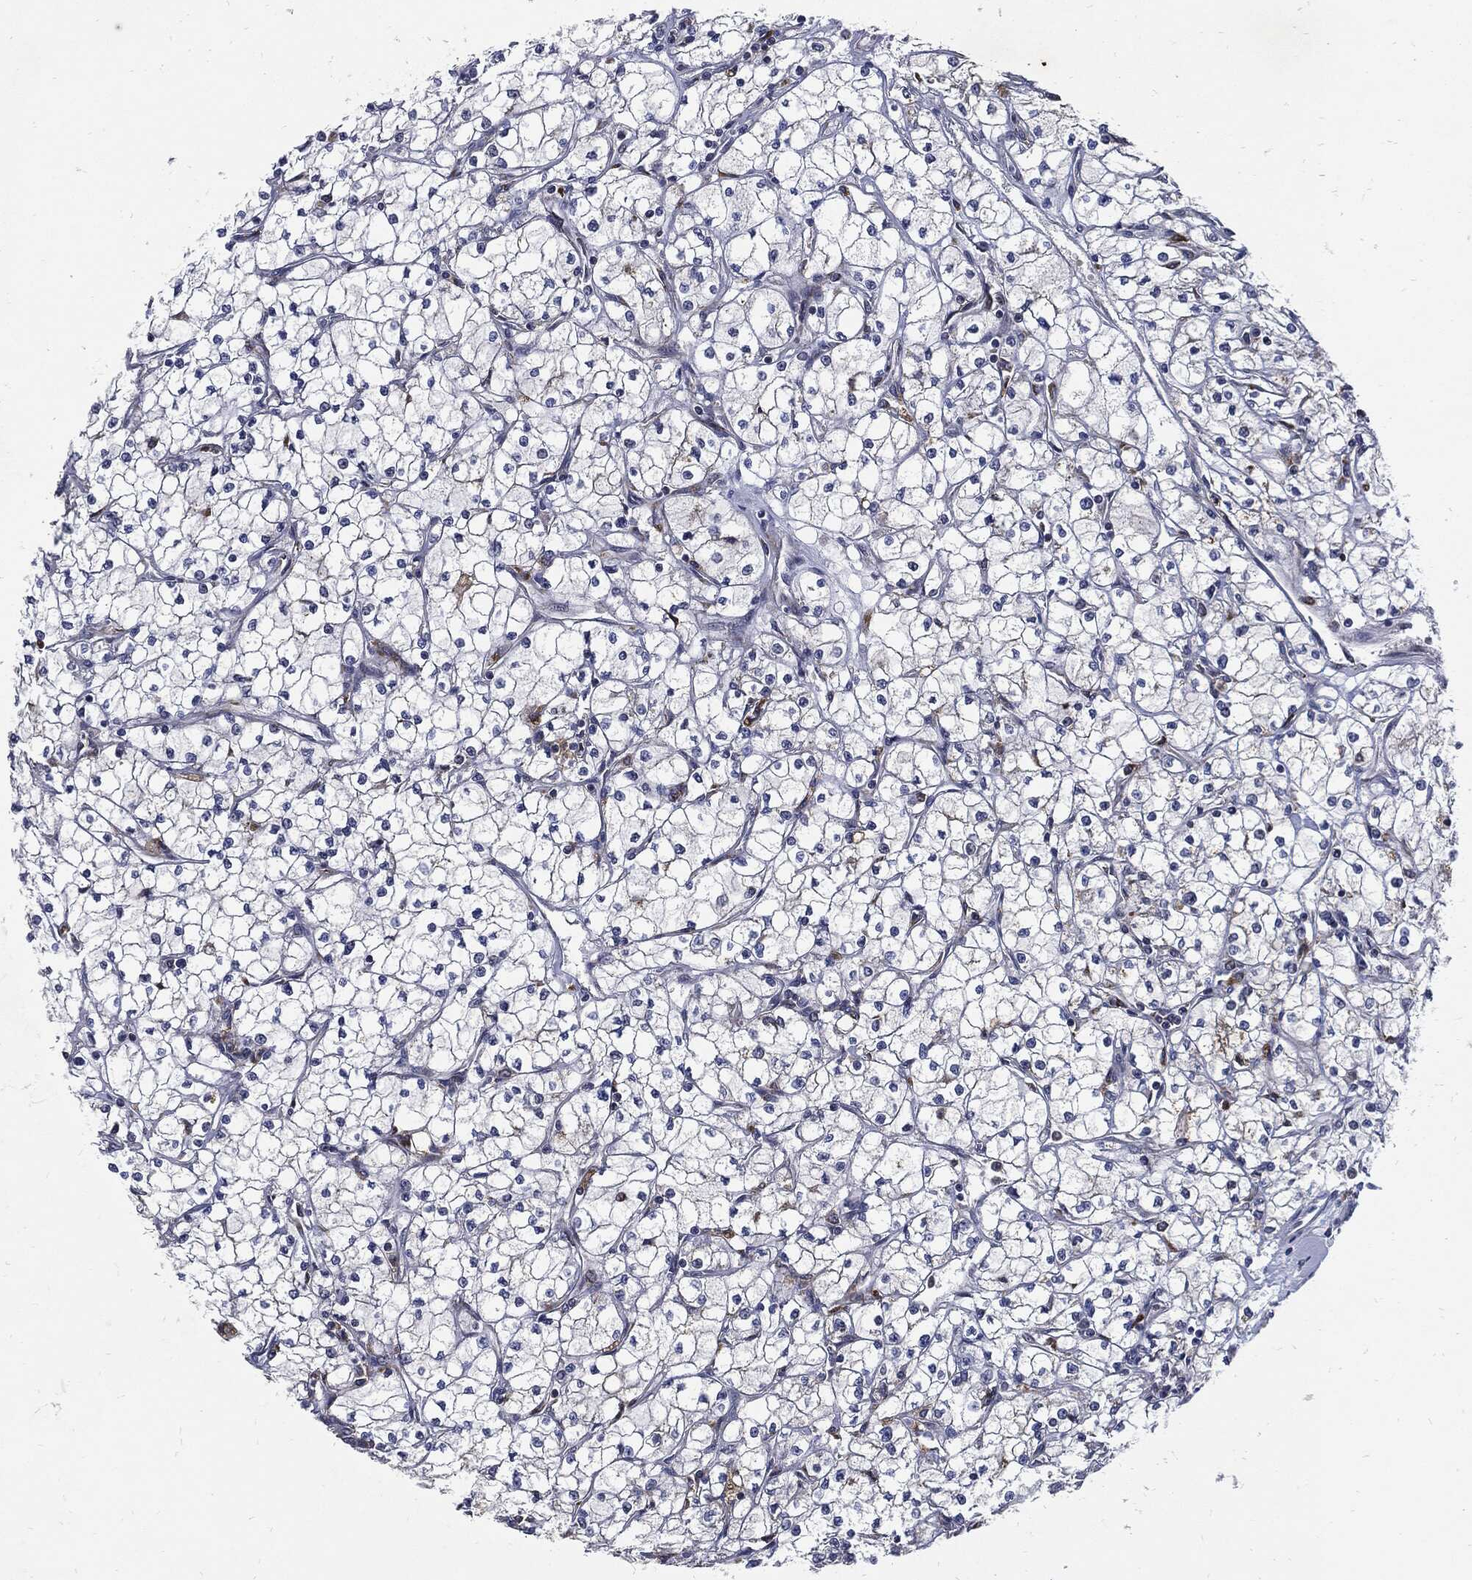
{"staining": {"intensity": "negative", "quantity": "none", "location": "none"}, "tissue": "renal cancer", "cell_type": "Tumor cells", "image_type": "cancer", "snomed": [{"axis": "morphology", "description": "Adenocarcinoma, NOS"}, {"axis": "topography", "description": "Kidney"}], "caption": "A high-resolution photomicrograph shows immunohistochemistry (IHC) staining of renal cancer (adenocarcinoma), which reveals no significant staining in tumor cells.", "gene": "SLC31A2", "patient": {"sex": "male", "age": 67}}